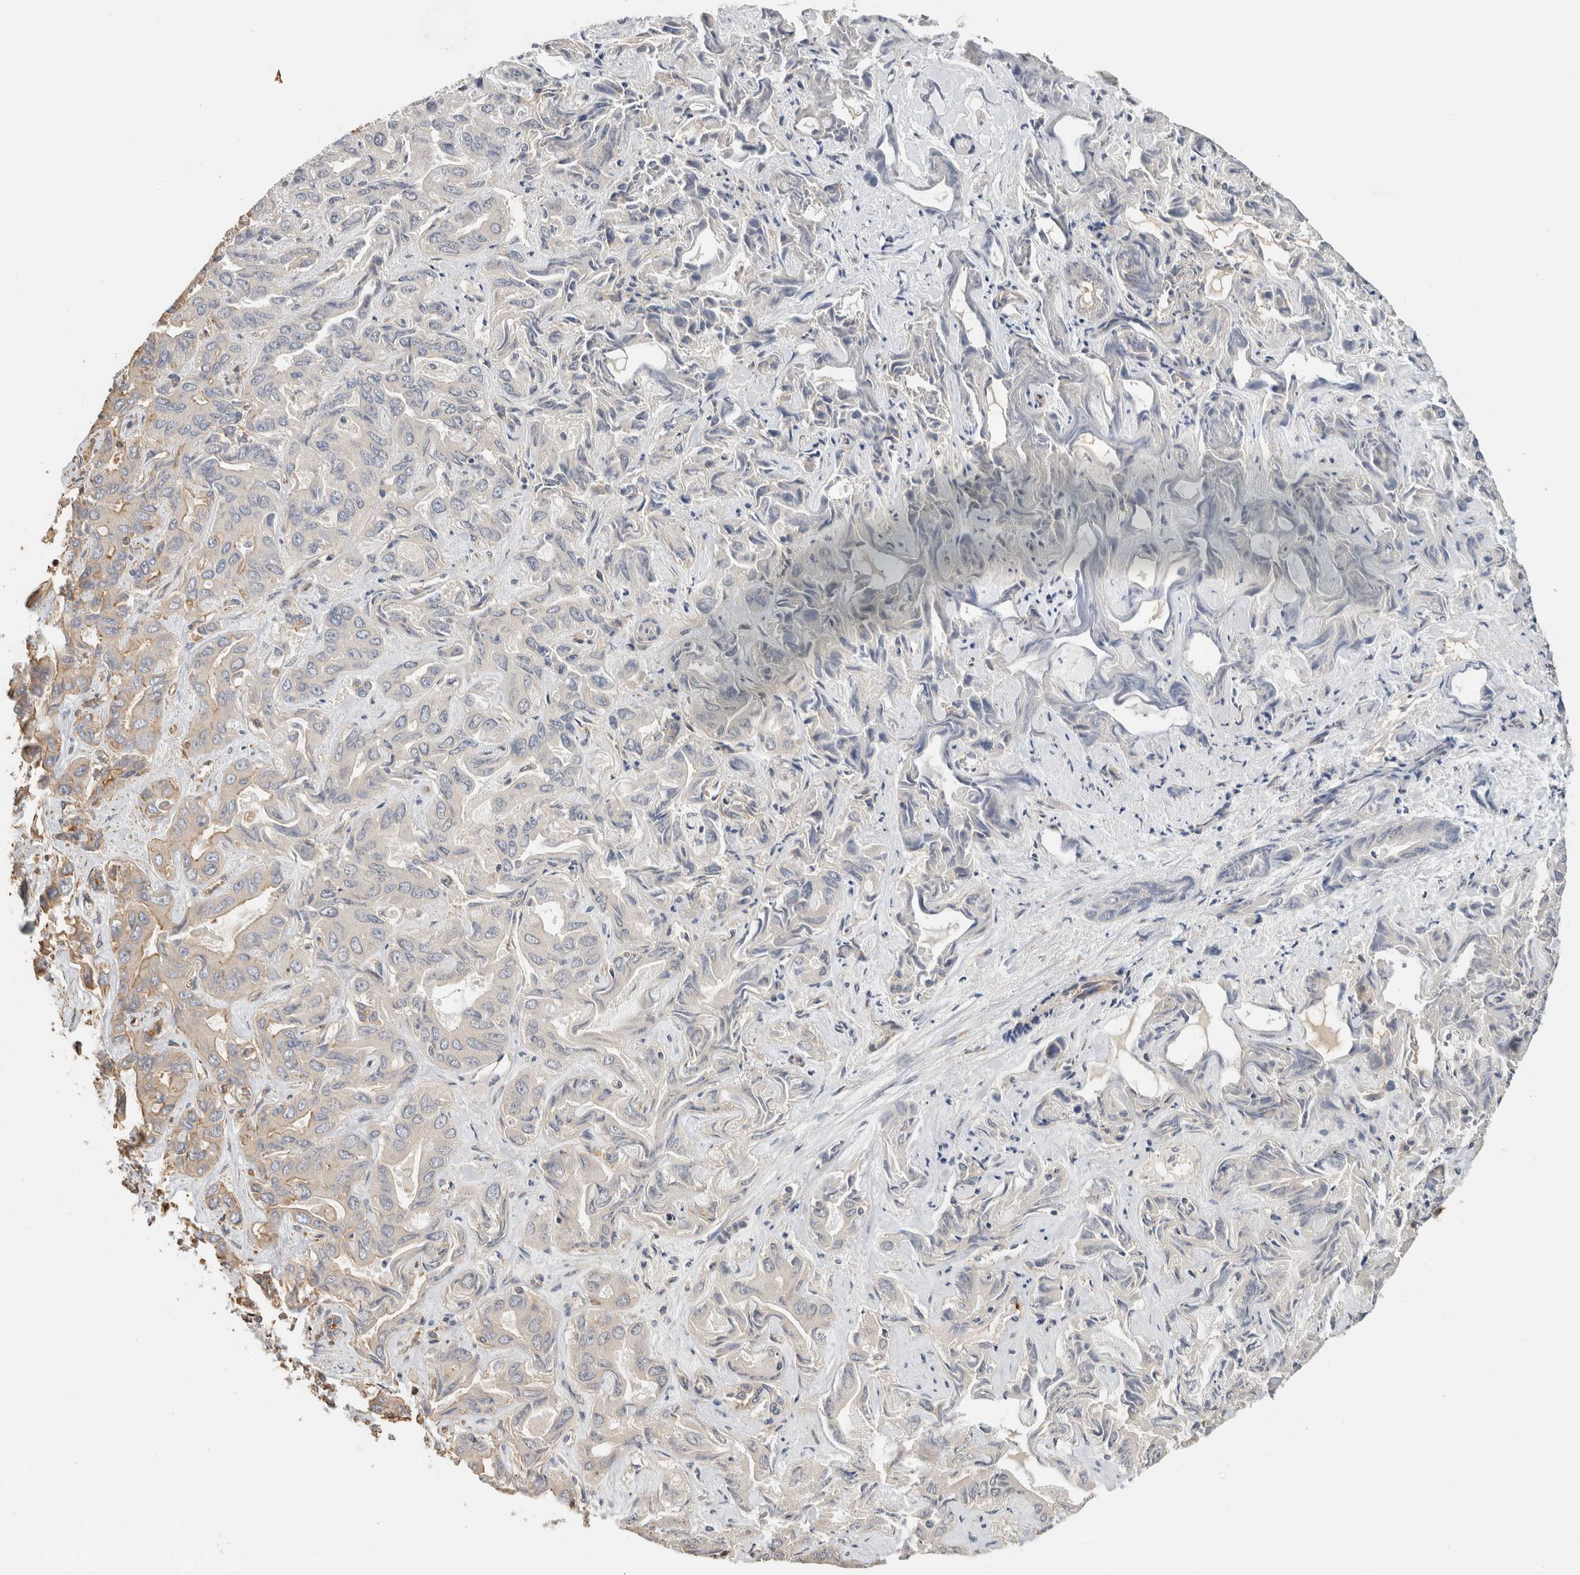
{"staining": {"intensity": "weak", "quantity": "25%-75%", "location": "cytoplasmic/membranous"}, "tissue": "liver cancer", "cell_type": "Tumor cells", "image_type": "cancer", "snomed": [{"axis": "morphology", "description": "Cholangiocarcinoma"}, {"axis": "topography", "description": "Liver"}], "caption": "Tumor cells demonstrate low levels of weak cytoplasmic/membranous expression in approximately 25%-75% of cells in human liver cholangiocarcinoma.", "gene": "EIF4G3", "patient": {"sex": "female", "age": 52}}